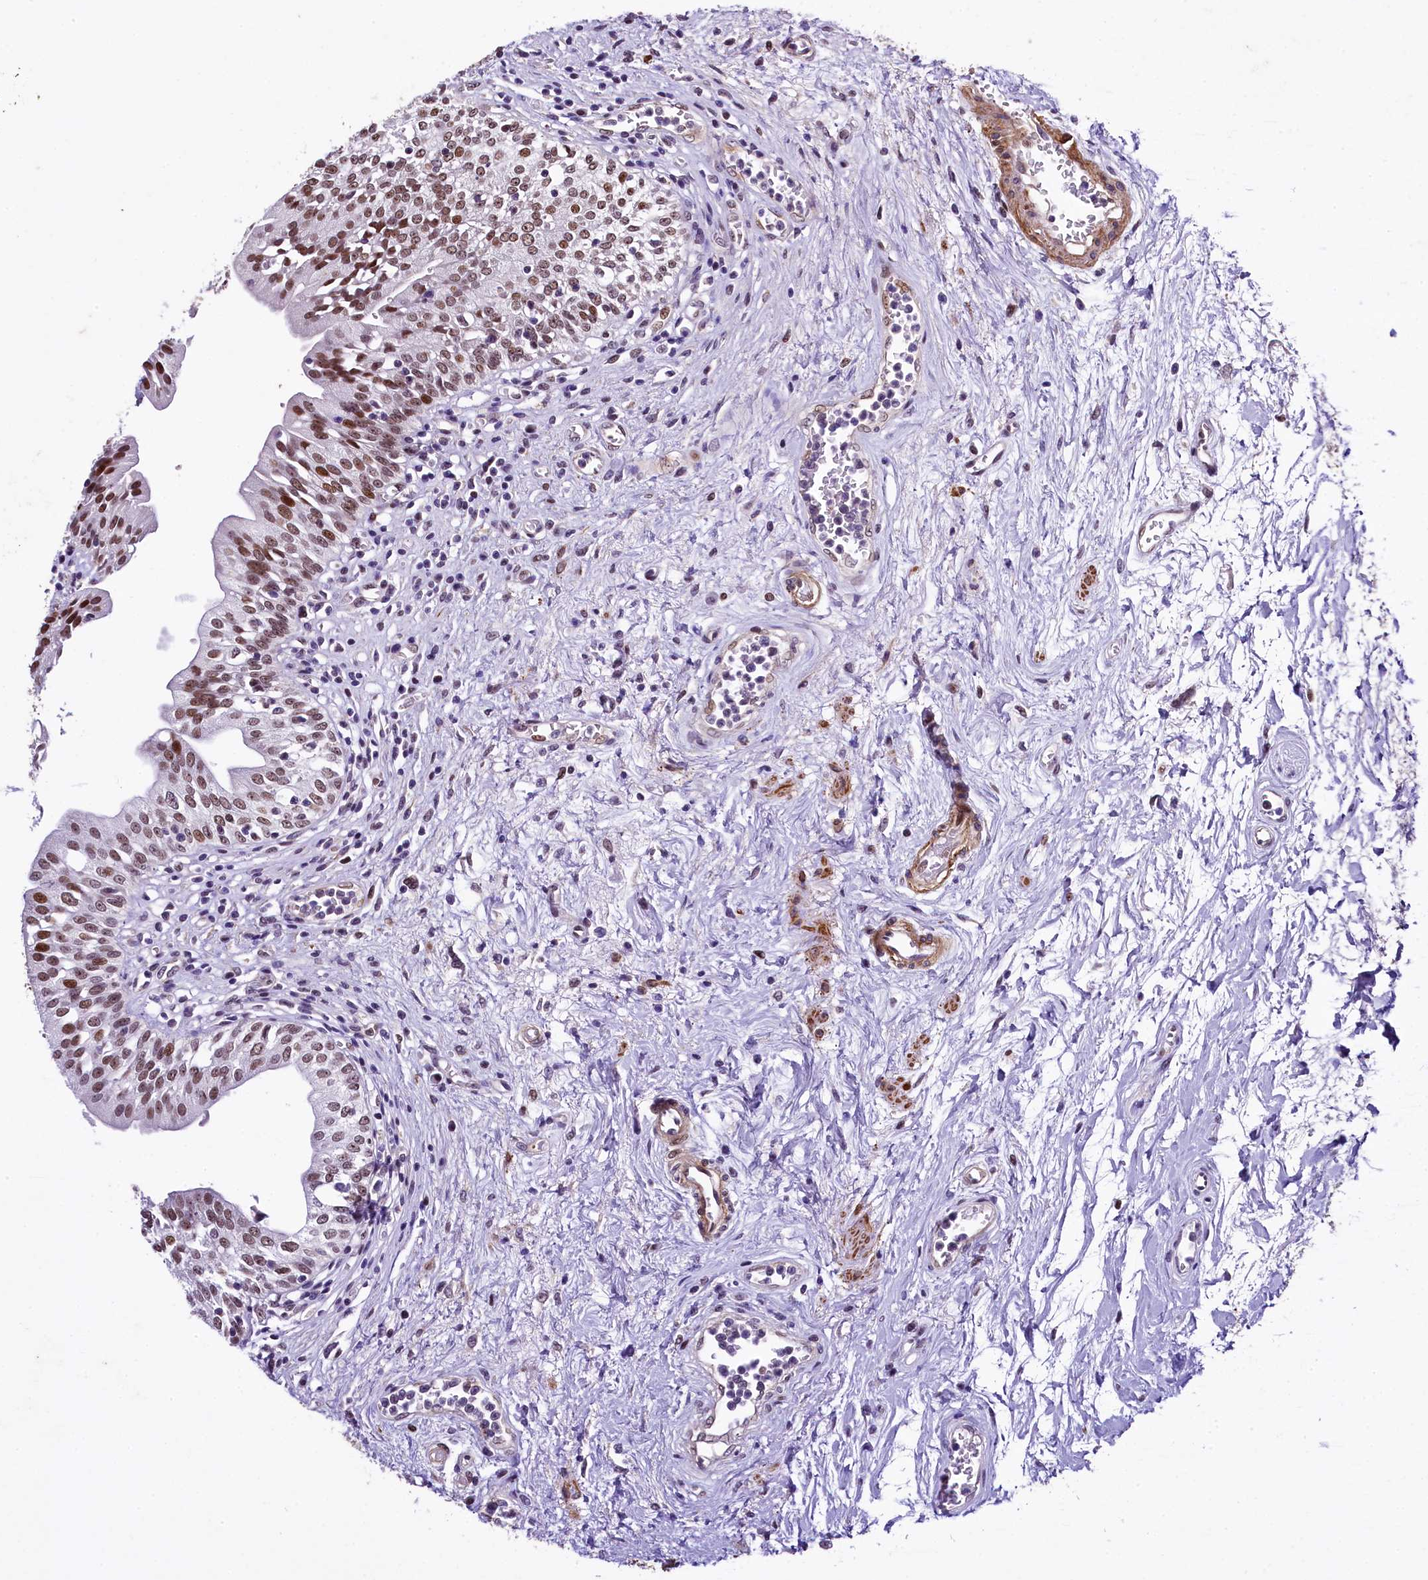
{"staining": {"intensity": "strong", "quantity": ">75%", "location": "nuclear"}, "tissue": "urinary bladder", "cell_type": "Urothelial cells", "image_type": "normal", "snomed": [{"axis": "morphology", "description": "Normal tissue, NOS"}, {"axis": "morphology", "description": "Inflammation, NOS"}, {"axis": "topography", "description": "Urinary bladder"}], "caption": "Strong nuclear positivity is present in about >75% of urothelial cells in benign urinary bladder. (Stains: DAB in brown, nuclei in blue, Microscopy: brightfield microscopy at high magnification).", "gene": "SAMD10", "patient": {"sex": "male", "age": 63}}